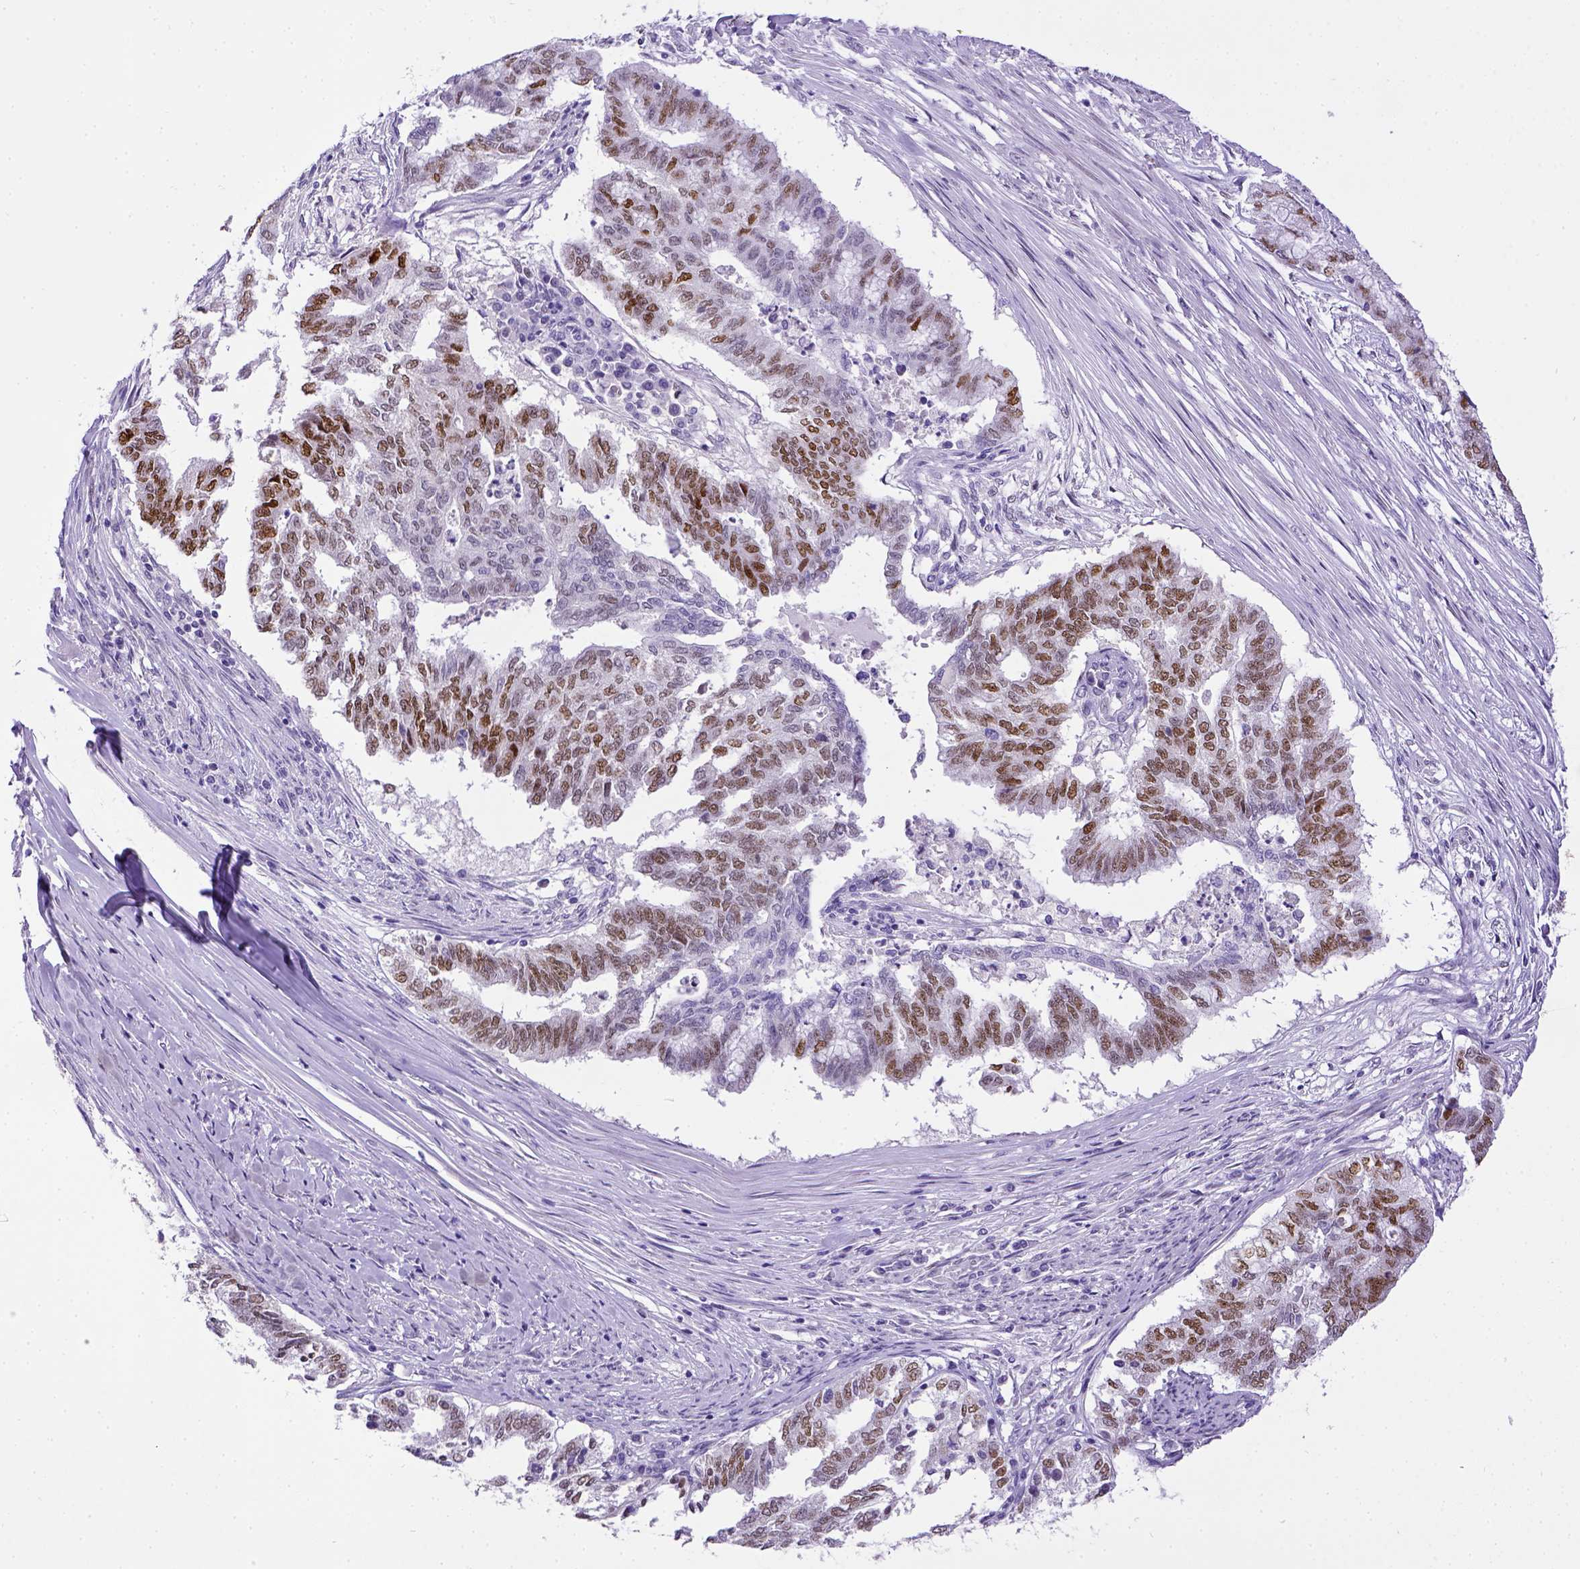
{"staining": {"intensity": "moderate", "quantity": "25%-75%", "location": "nuclear"}, "tissue": "endometrial cancer", "cell_type": "Tumor cells", "image_type": "cancer", "snomed": [{"axis": "morphology", "description": "Adenocarcinoma, NOS"}, {"axis": "topography", "description": "Endometrium"}], "caption": "Moderate nuclear protein staining is present in approximately 25%-75% of tumor cells in adenocarcinoma (endometrial).", "gene": "ESR1", "patient": {"sex": "female", "age": 79}}